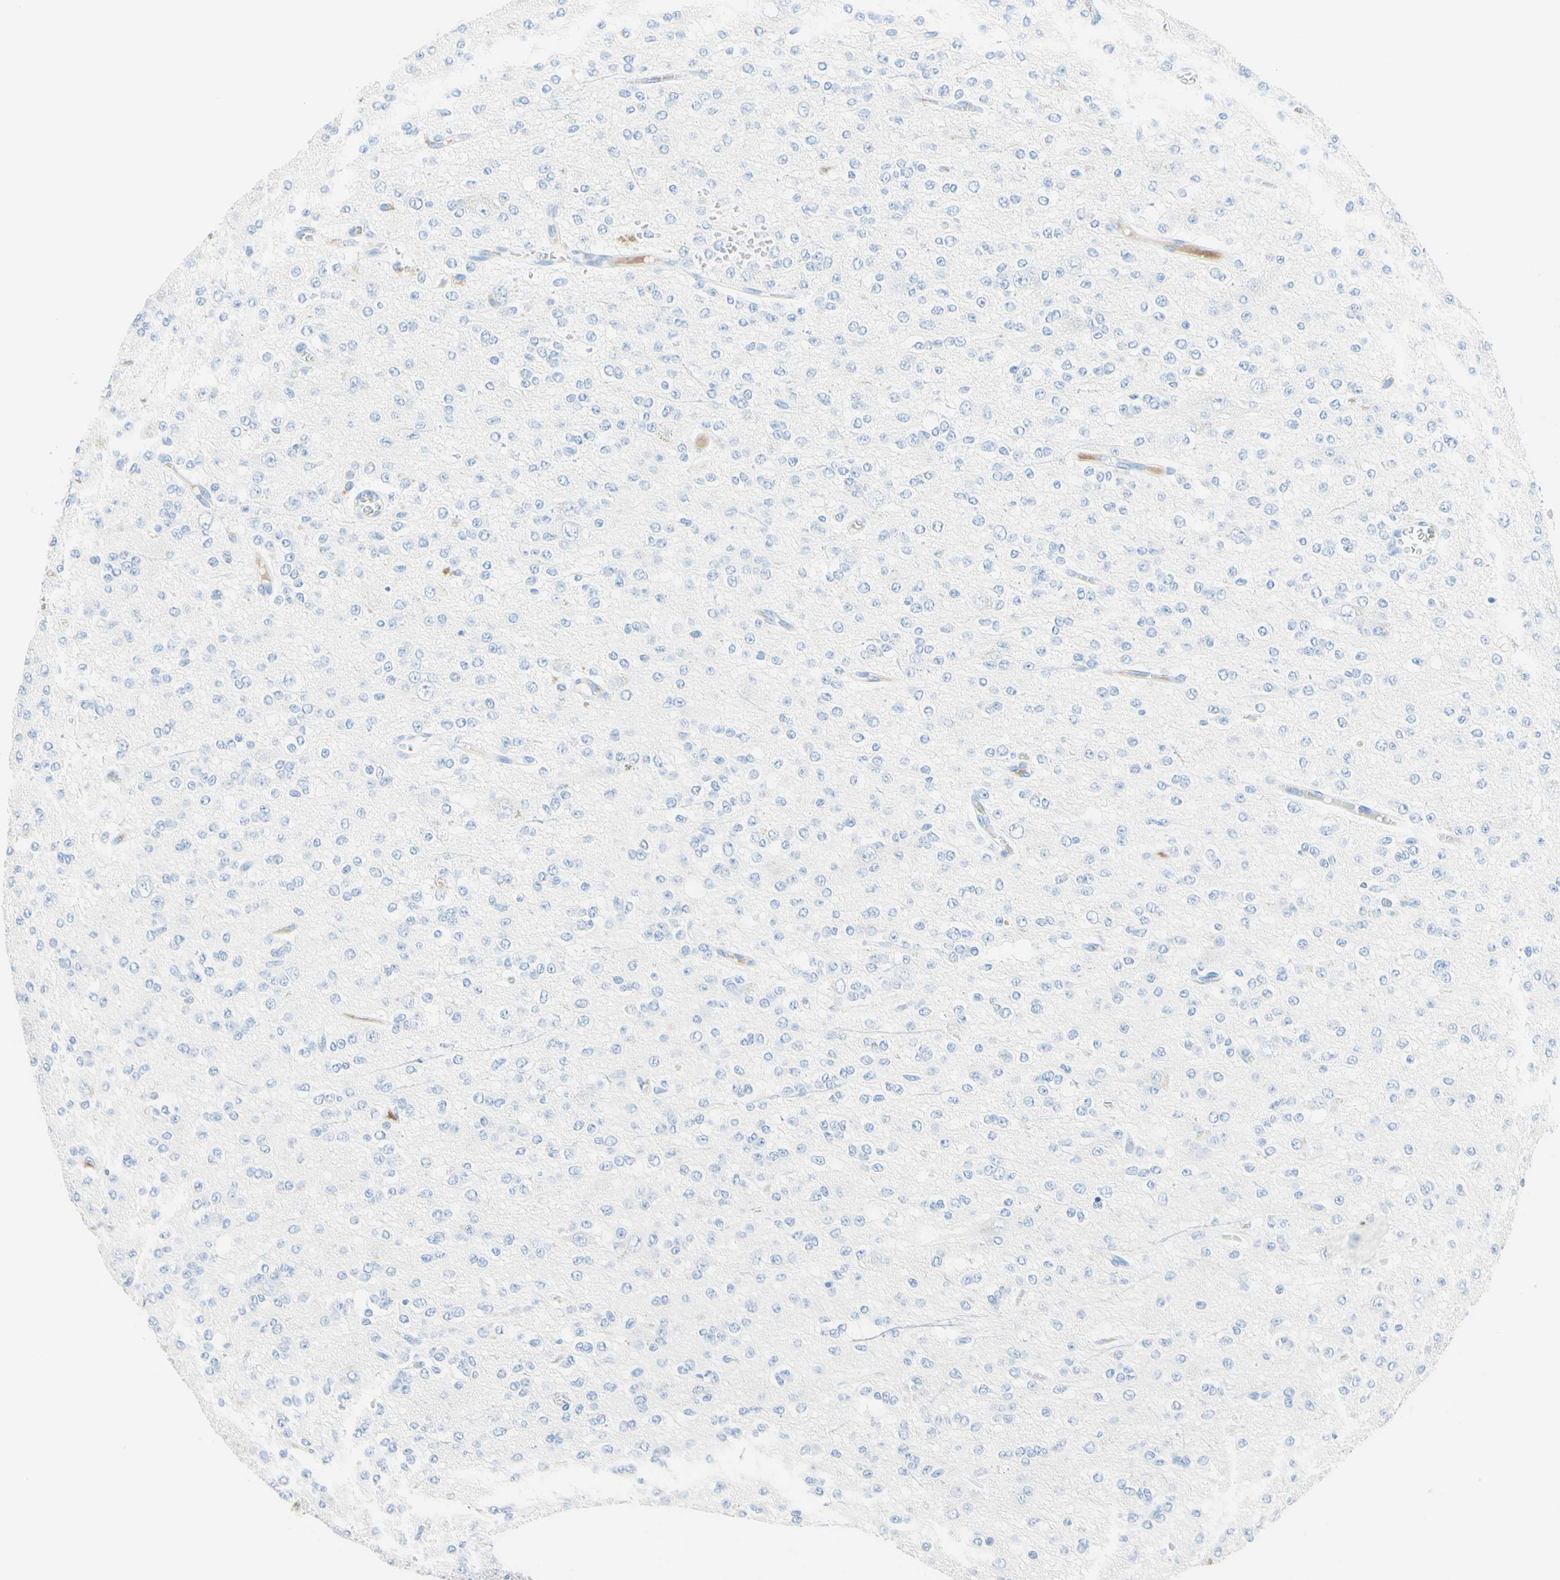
{"staining": {"intensity": "negative", "quantity": "none", "location": "none"}, "tissue": "glioma", "cell_type": "Tumor cells", "image_type": "cancer", "snomed": [{"axis": "morphology", "description": "Glioma, malignant, Low grade"}, {"axis": "topography", "description": "Brain"}], "caption": "Tumor cells show no significant protein expression in low-grade glioma (malignant).", "gene": "IL6ST", "patient": {"sex": "male", "age": 38}}